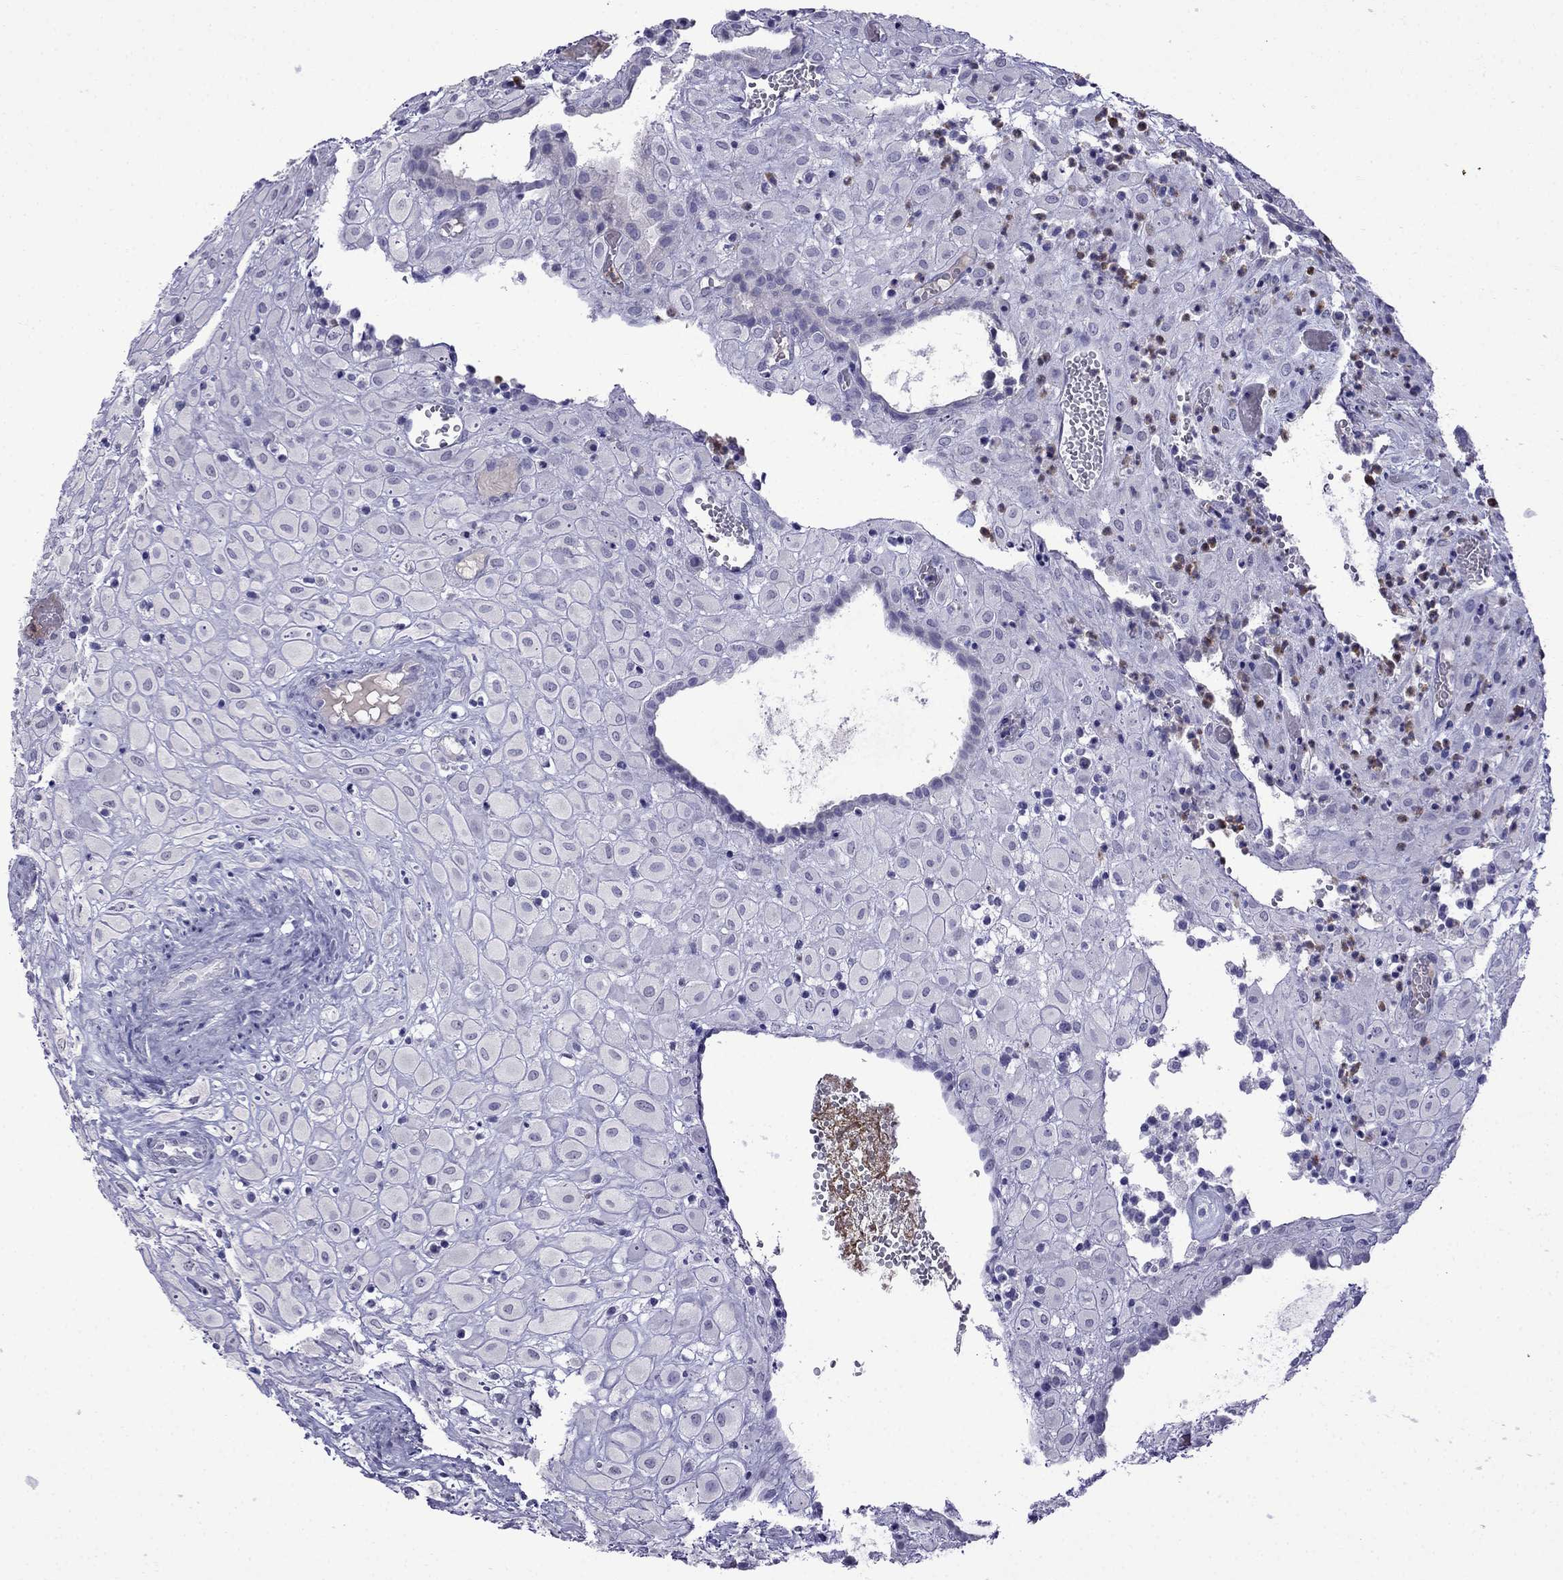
{"staining": {"intensity": "negative", "quantity": "none", "location": "none"}, "tissue": "placenta", "cell_type": "Decidual cells", "image_type": "normal", "snomed": [{"axis": "morphology", "description": "Normal tissue, NOS"}, {"axis": "topography", "description": "Placenta"}], "caption": "Decidual cells show no significant expression in benign placenta.", "gene": "CDHR4", "patient": {"sex": "female", "age": 24}}